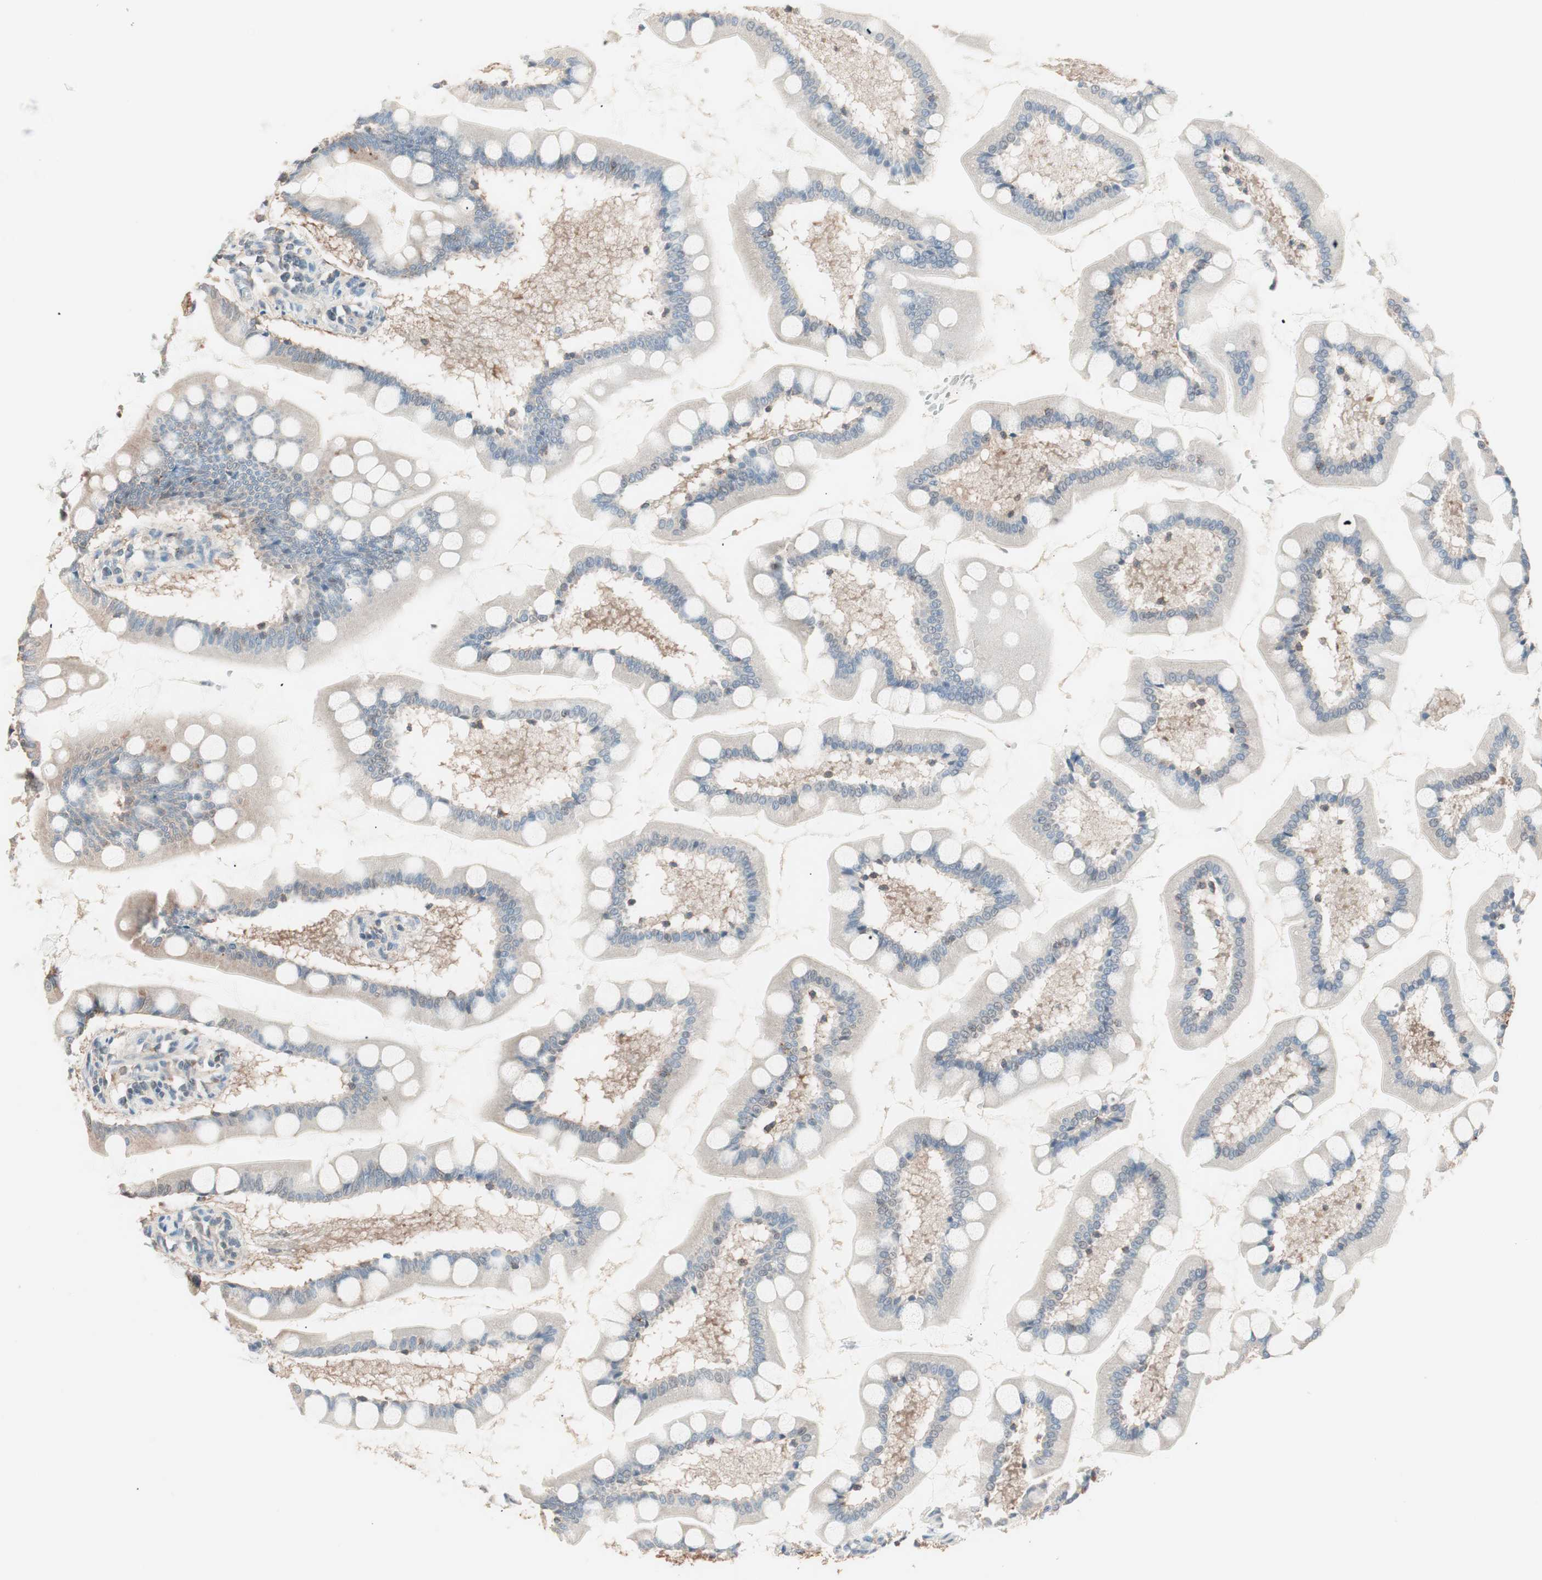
{"staining": {"intensity": "moderate", "quantity": ">75%", "location": "cytoplasmic/membranous"}, "tissue": "small intestine", "cell_type": "Glandular cells", "image_type": "normal", "snomed": [{"axis": "morphology", "description": "Normal tissue, NOS"}, {"axis": "topography", "description": "Small intestine"}], "caption": "Immunohistochemical staining of unremarkable small intestine shows moderate cytoplasmic/membranous protein expression in approximately >75% of glandular cells. Nuclei are stained in blue.", "gene": "RAD54B", "patient": {"sex": "male", "age": 41}}